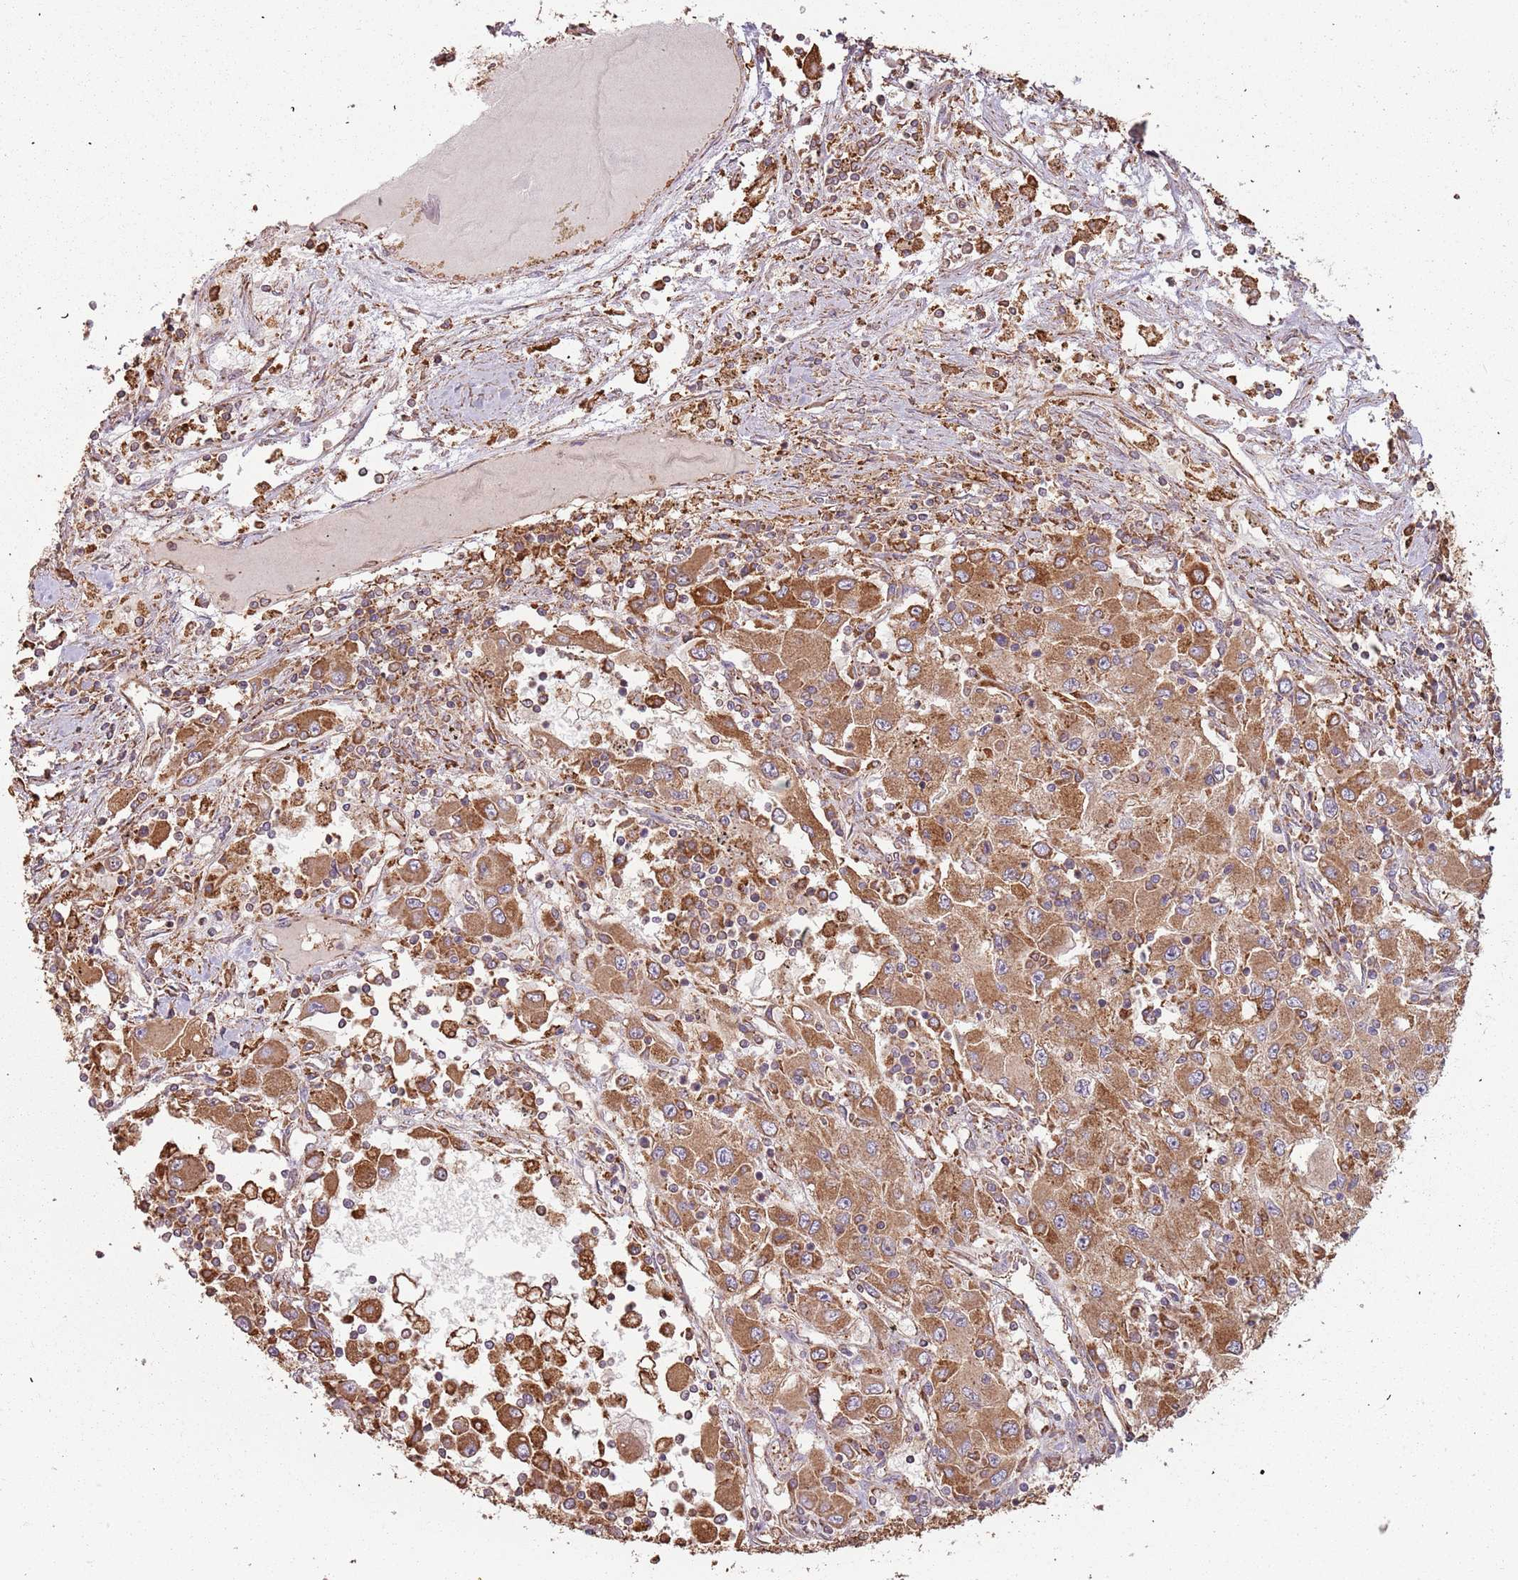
{"staining": {"intensity": "strong", "quantity": ">75%", "location": "cytoplasmic/membranous"}, "tissue": "renal cancer", "cell_type": "Tumor cells", "image_type": "cancer", "snomed": [{"axis": "morphology", "description": "Adenocarcinoma, NOS"}, {"axis": "topography", "description": "Kidney"}], "caption": "Immunohistochemical staining of renal adenocarcinoma displays high levels of strong cytoplasmic/membranous protein positivity in approximately >75% of tumor cells.", "gene": "ATOSB", "patient": {"sex": "female", "age": 67}}